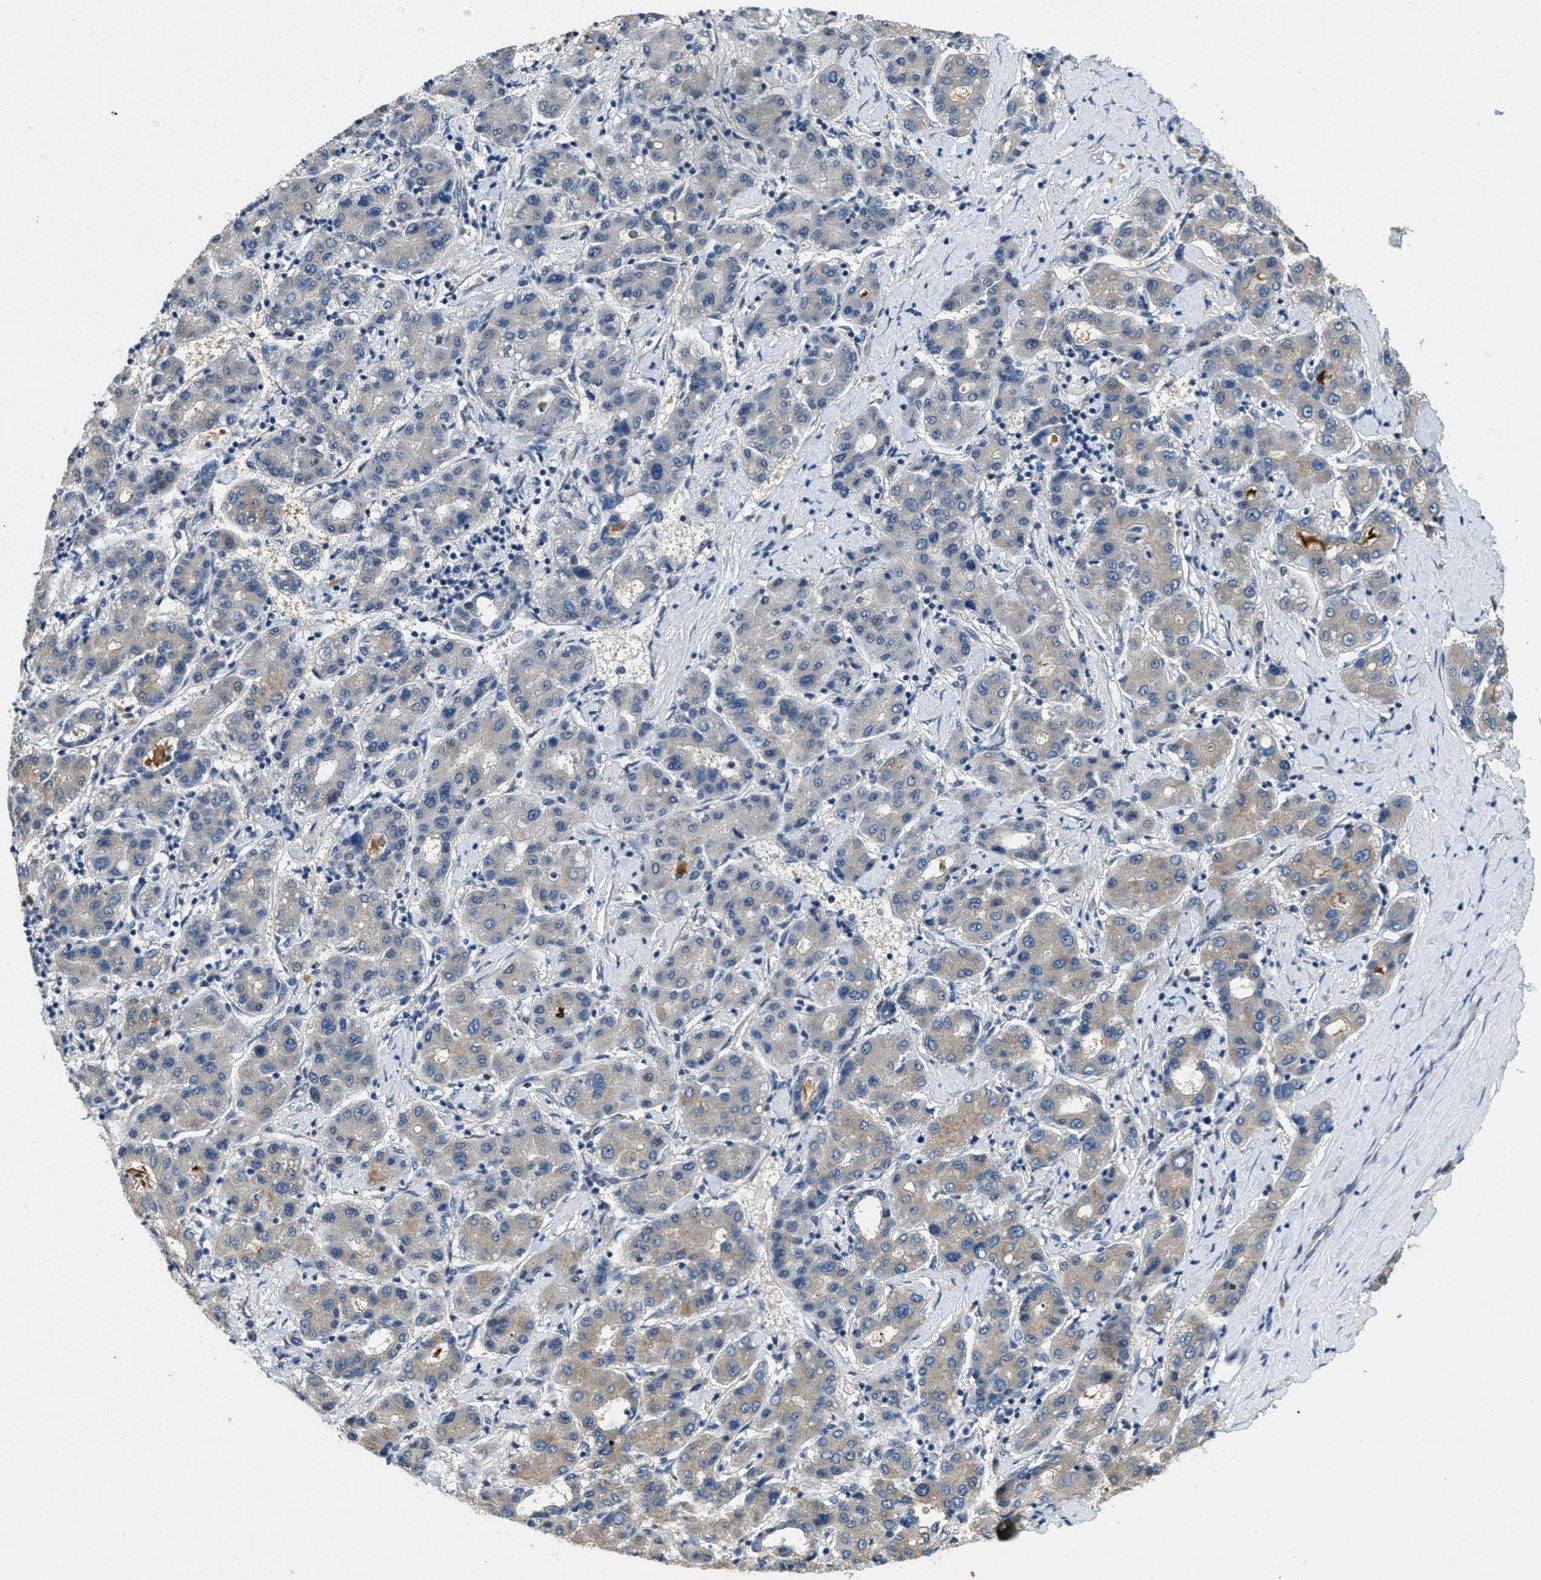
{"staining": {"intensity": "moderate", "quantity": "<25%", "location": "cytoplasmic/membranous"}, "tissue": "liver cancer", "cell_type": "Tumor cells", "image_type": "cancer", "snomed": [{"axis": "morphology", "description": "Carcinoma, Hepatocellular, NOS"}, {"axis": "topography", "description": "Liver"}], "caption": "Immunohistochemistry of human liver cancer demonstrates low levels of moderate cytoplasmic/membranous expression in about <25% of tumor cells.", "gene": "TOMM70", "patient": {"sex": "male", "age": 65}}